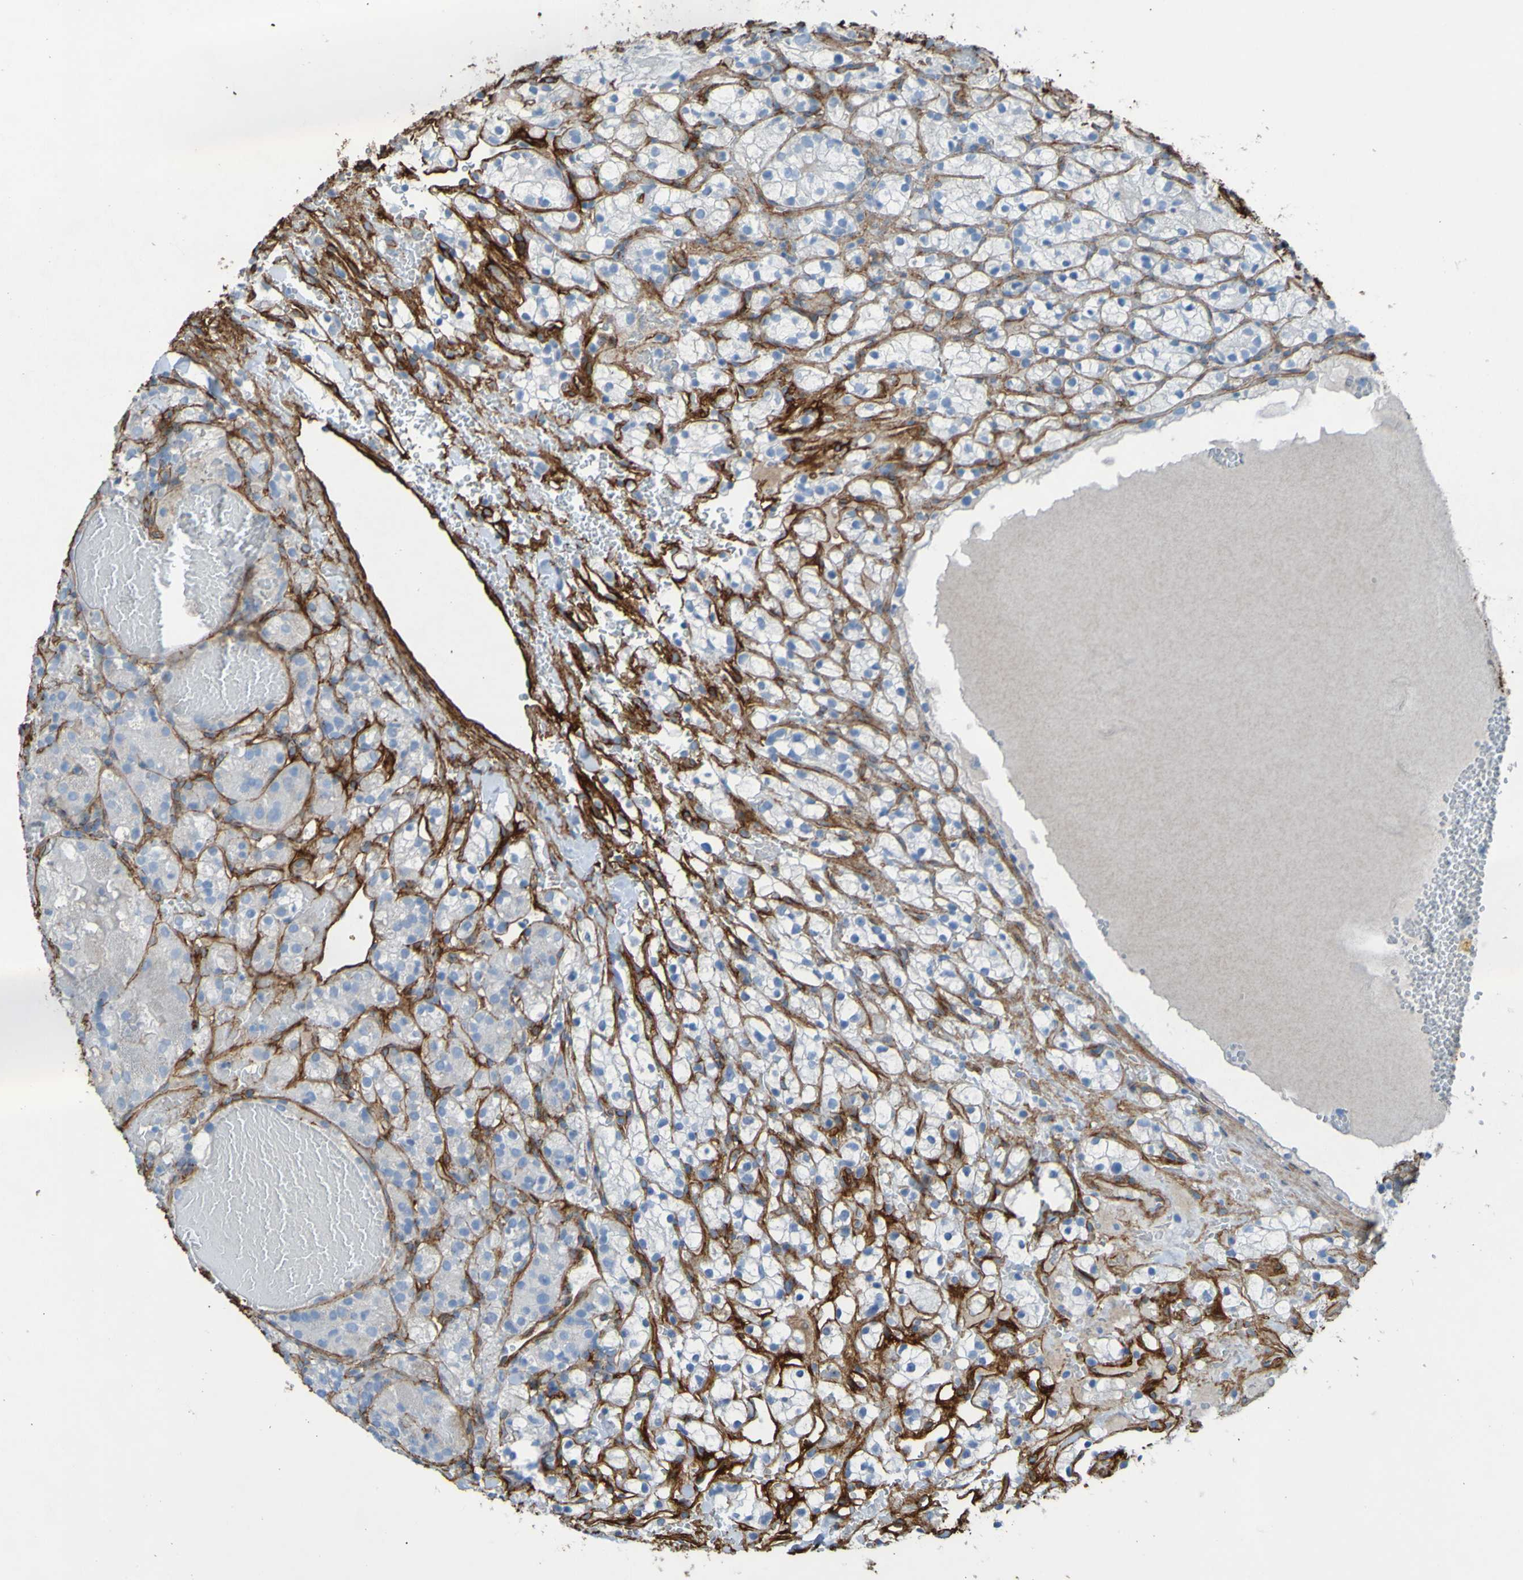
{"staining": {"intensity": "negative", "quantity": "none", "location": "none"}, "tissue": "renal cancer", "cell_type": "Tumor cells", "image_type": "cancer", "snomed": [{"axis": "morphology", "description": "Adenocarcinoma, NOS"}, {"axis": "topography", "description": "Kidney"}], "caption": "There is no significant staining in tumor cells of renal cancer (adenocarcinoma).", "gene": "COL4A2", "patient": {"sex": "male", "age": 61}}